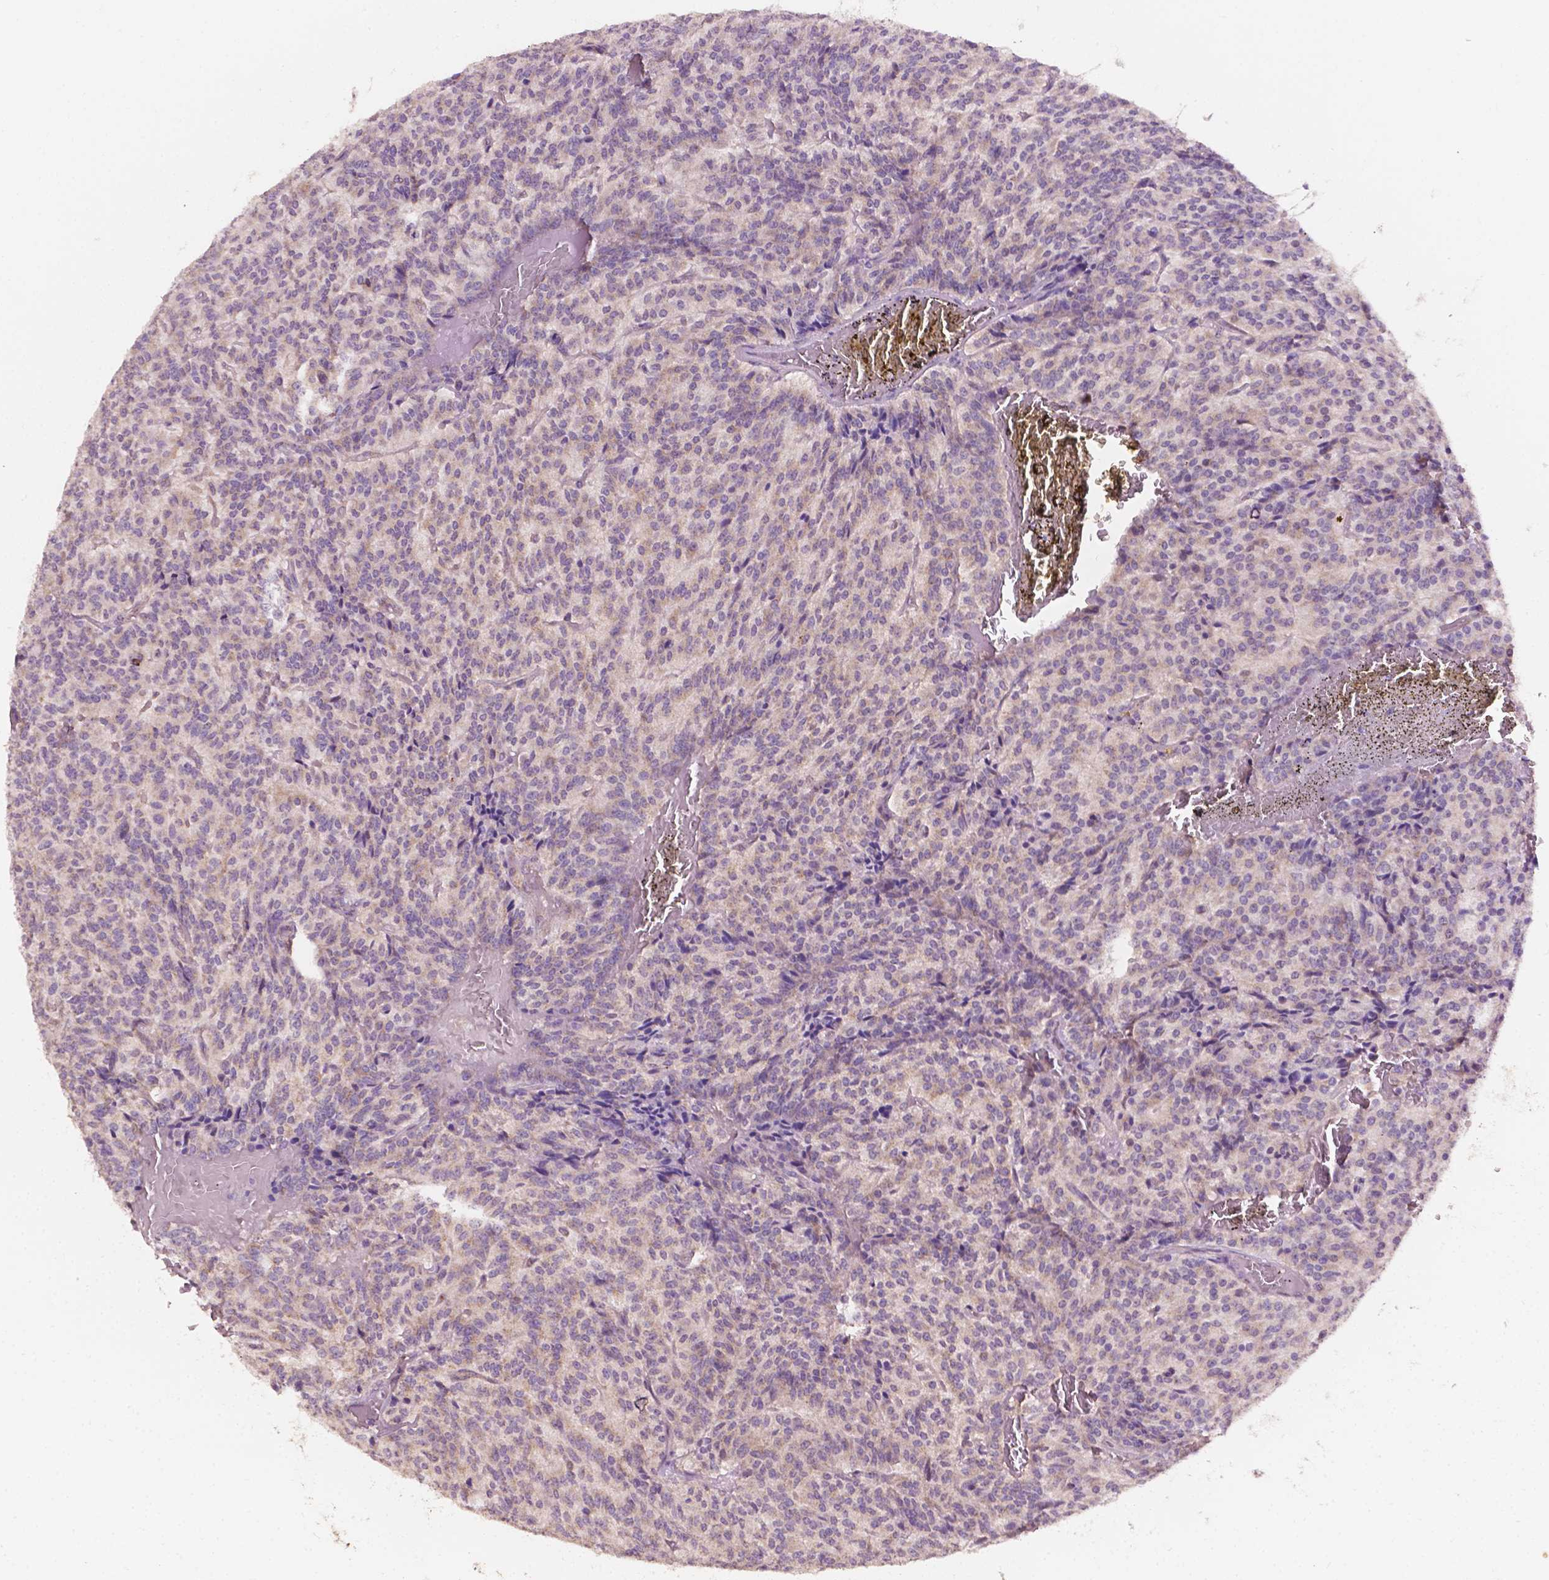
{"staining": {"intensity": "weak", "quantity": "<25%", "location": "cytoplasmic/membranous"}, "tissue": "carcinoid", "cell_type": "Tumor cells", "image_type": "cancer", "snomed": [{"axis": "morphology", "description": "Carcinoid, malignant, NOS"}, {"axis": "topography", "description": "Lung"}], "caption": "Immunohistochemistry (IHC) micrograph of carcinoid (malignant) stained for a protein (brown), which exhibits no positivity in tumor cells.", "gene": "EBAG9", "patient": {"sex": "male", "age": 70}}